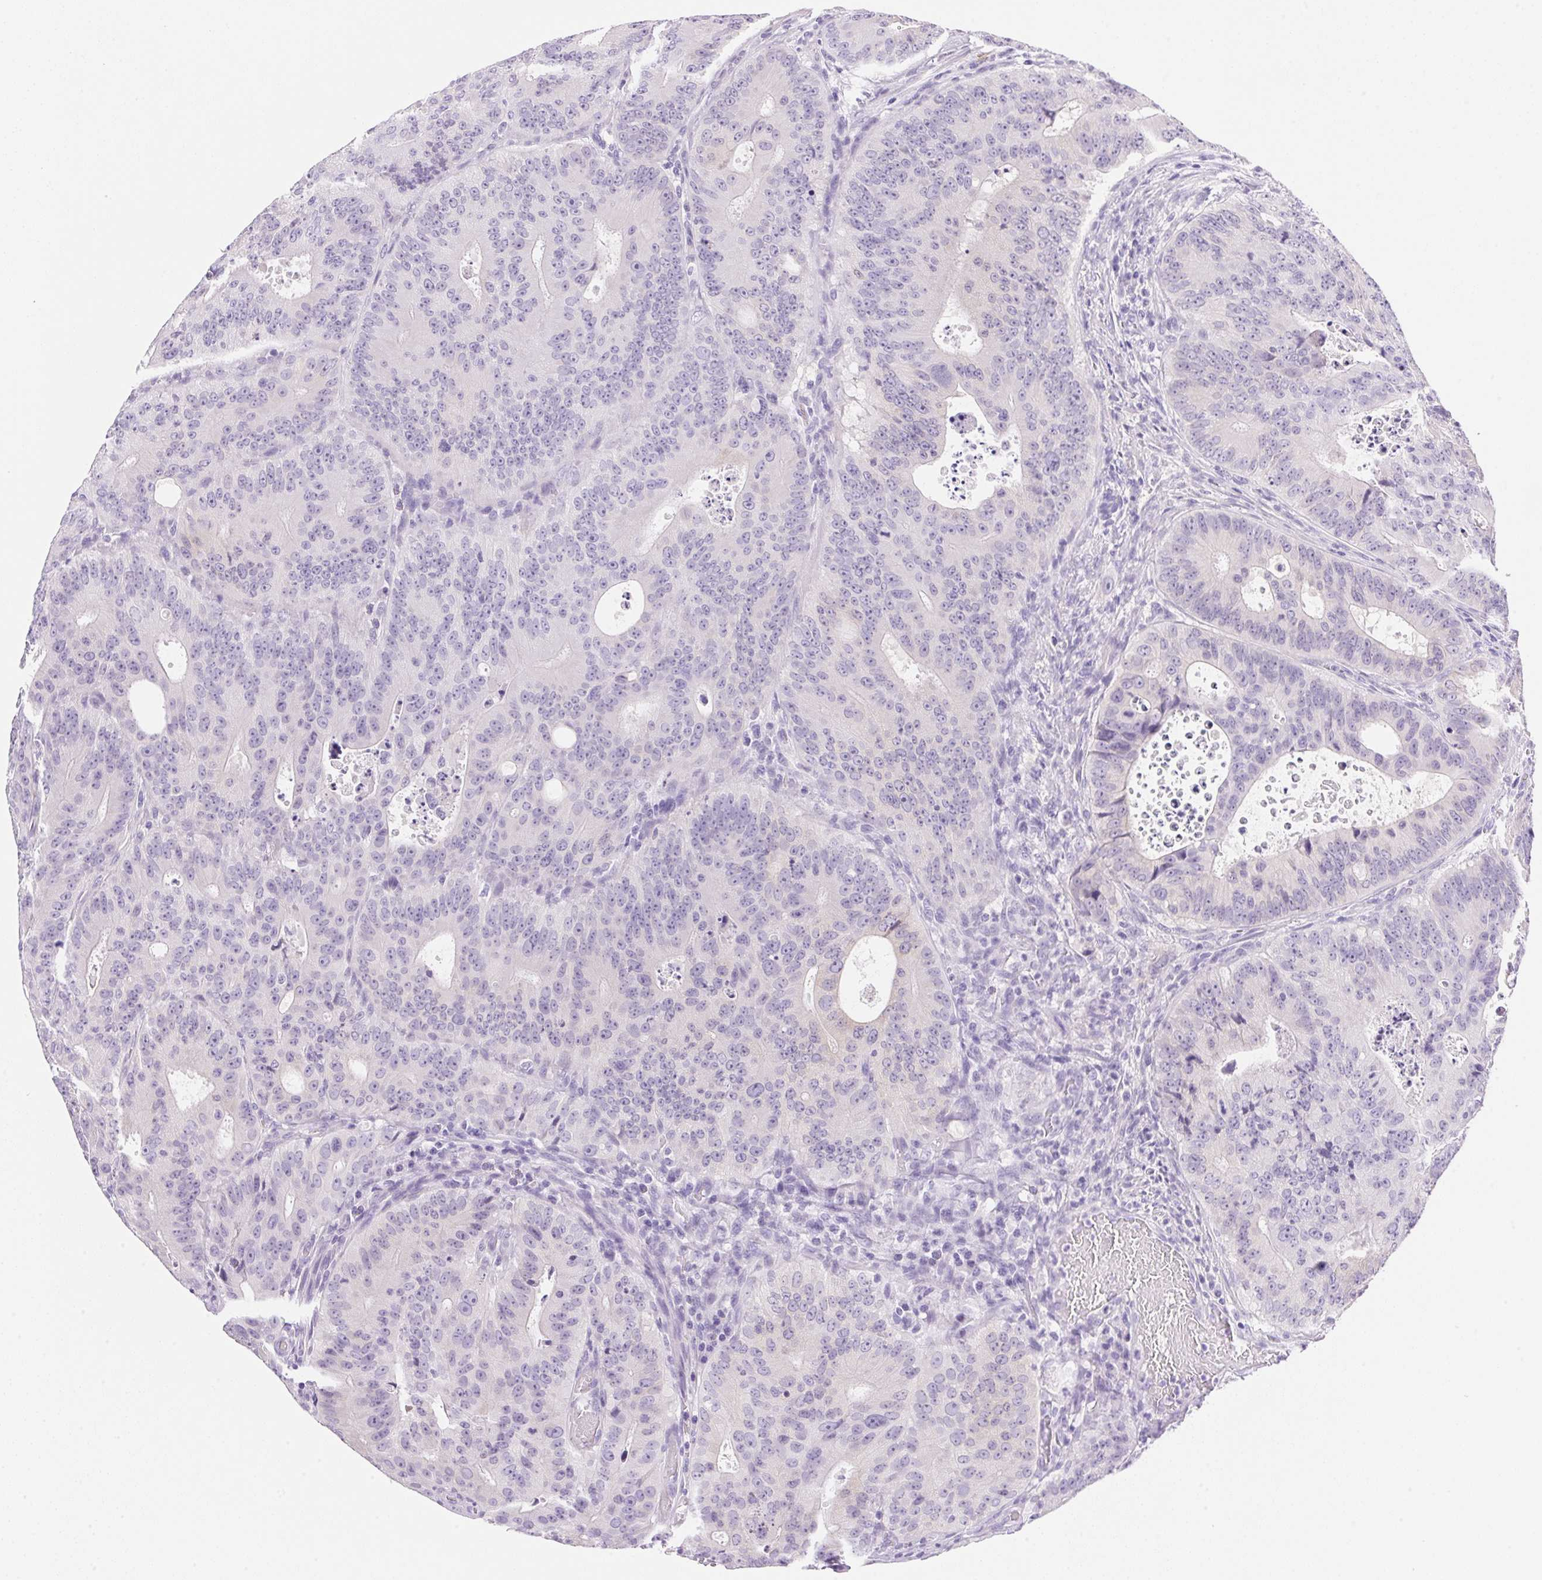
{"staining": {"intensity": "negative", "quantity": "none", "location": "none"}, "tissue": "colorectal cancer", "cell_type": "Tumor cells", "image_type": "cancer", "snomed": [{"axis": "morphology", "description": "Adenocarcinoma, NOS"}, {"axis": "topography", "description": "Colon"}], "caption": "This is an immunohistochemistry micrograph of human colorectal adenocarcinoma. There is no staining in tumor cells.", "gene": "DHCR24", "patient": {"sex": "male", "age": 62}}